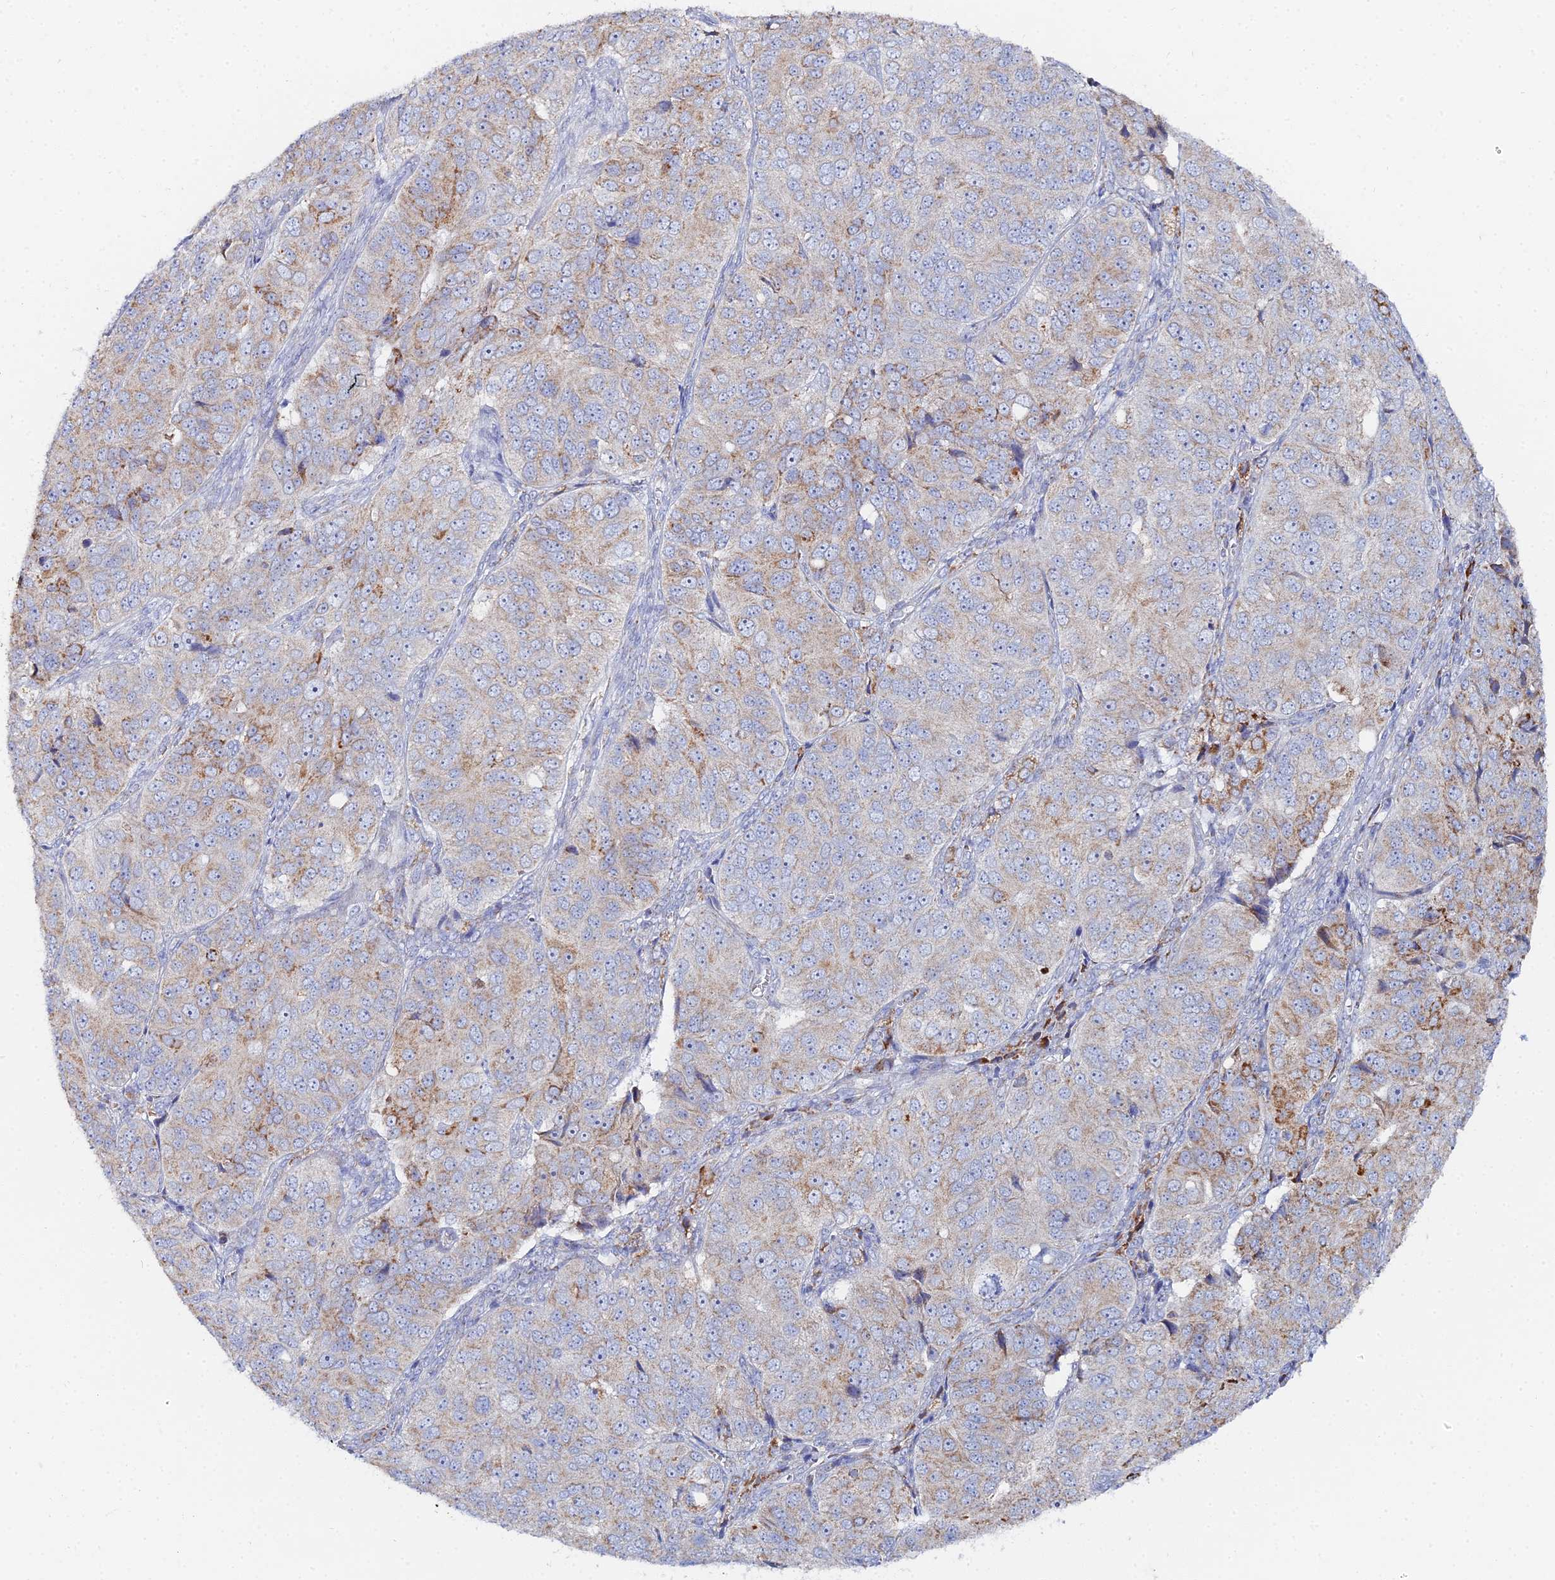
{"staining": {"intensity": "moderate", "quantity": "25%-75%", "location": "cytoplasmic/membranous"}, "tissue": "ovarian cancer", "cell_type": "Tumor cells", "image_type": "cancer", "snomed": [{"axis": "morphology", "description": "Carcinoma, endometroid"}, {"axis": "topography", "description": "Ovary"}], "caption": "Immunohistochemistry (IHC) image of human ovarian cancer stained for a protein (brown), which shows medium levels of moderate cytoplasmic/membranous expression in about 25%-75% of tumor cells.", "gene": "MPC1", "patient": {"sex": "female", "age": 51}}